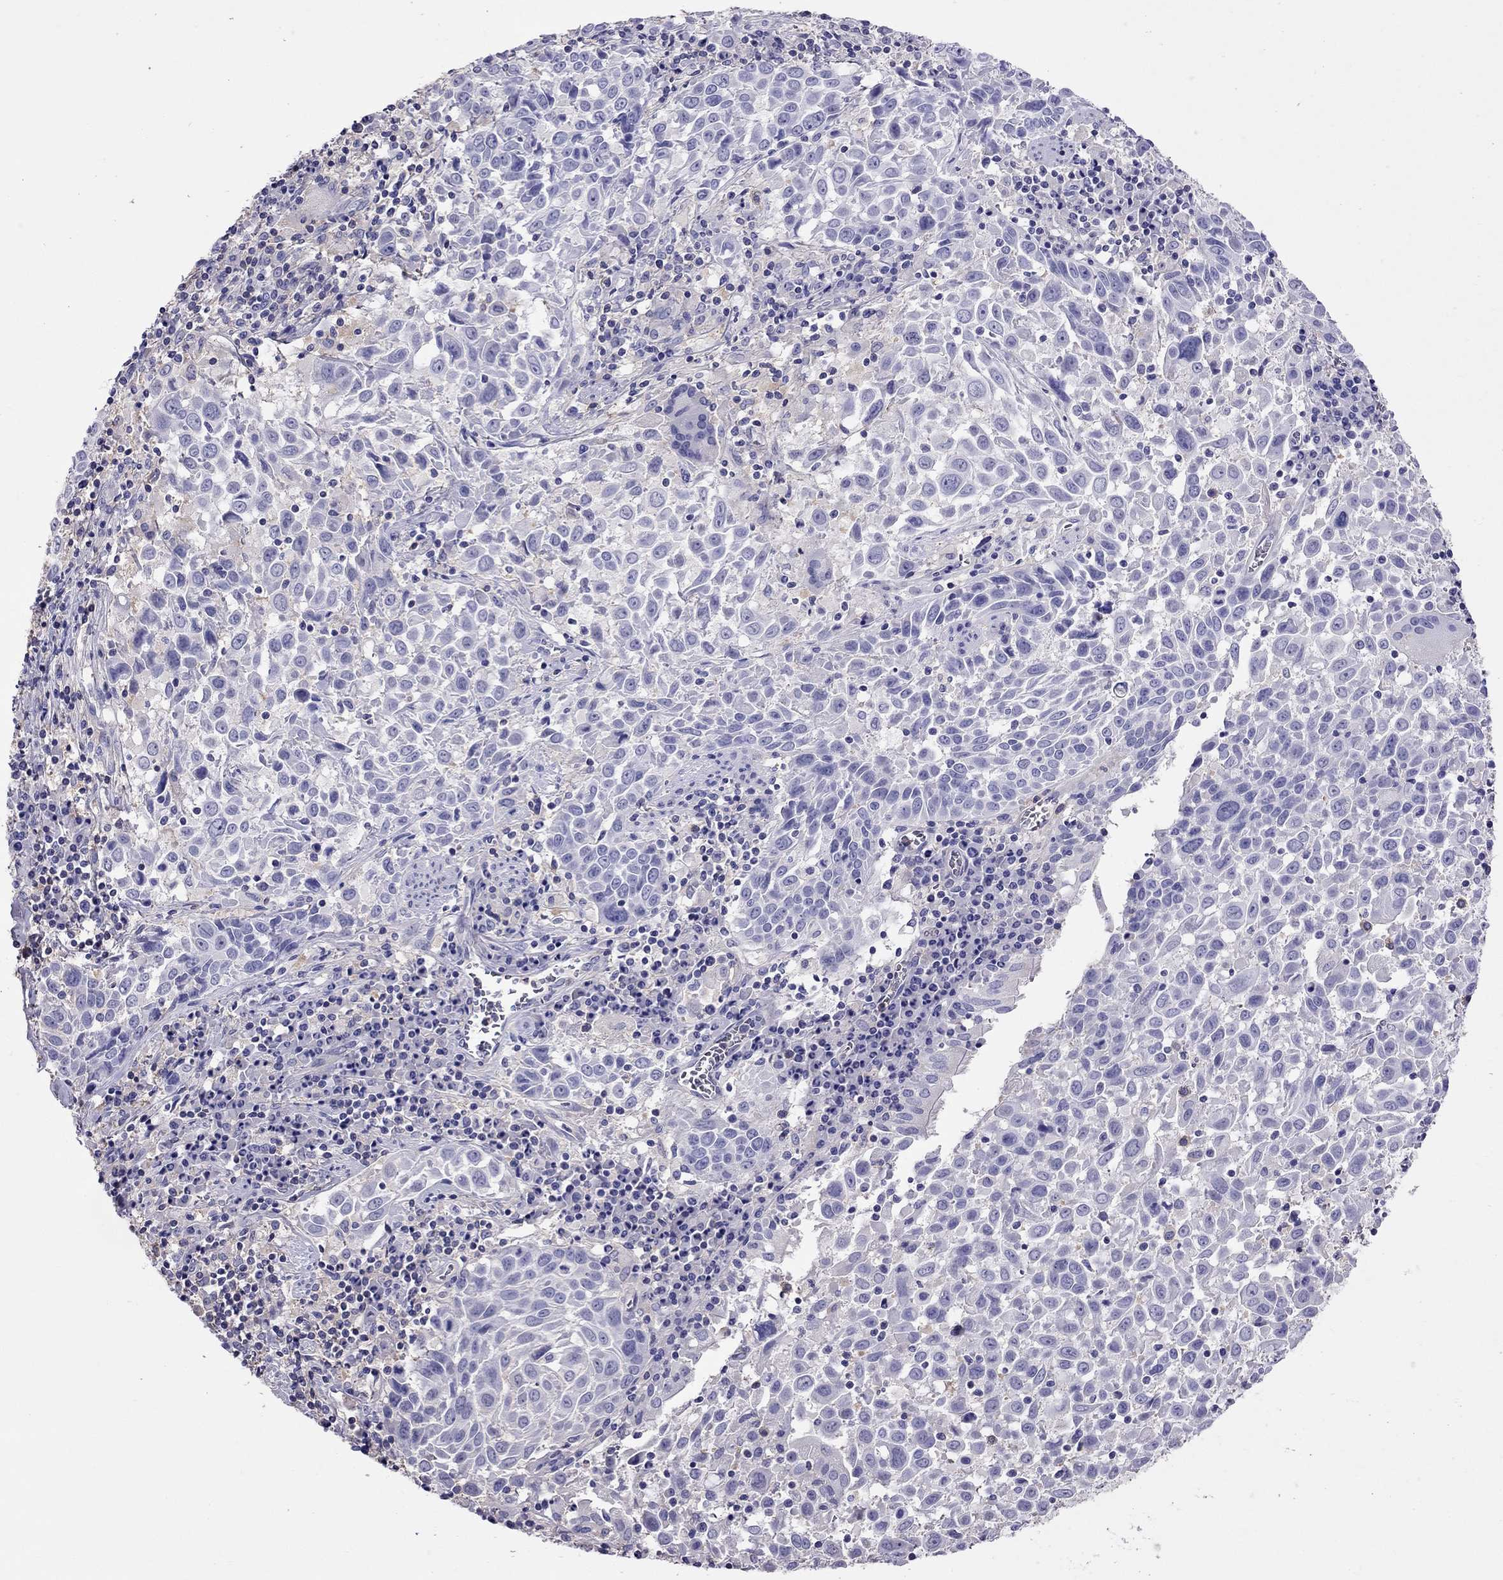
{"staining": {"intensity": "negative", "quantity": "none", "location": "none"}, "tissue": "lung cancer", "cell_type": "Tumor cells", "image_type": "cancer", "snomed": [{"axis": "morphology", "description": "Squamous cell carcinoma, NOS"}, {"axis": "topography", "description": "Lung"}], "caption": "IHC of lung cancer (squamous cell carcinoma) displays no staining in tumor cells.", "gene": "TEX22", "patient": {"sex": "male", "age": 57}}